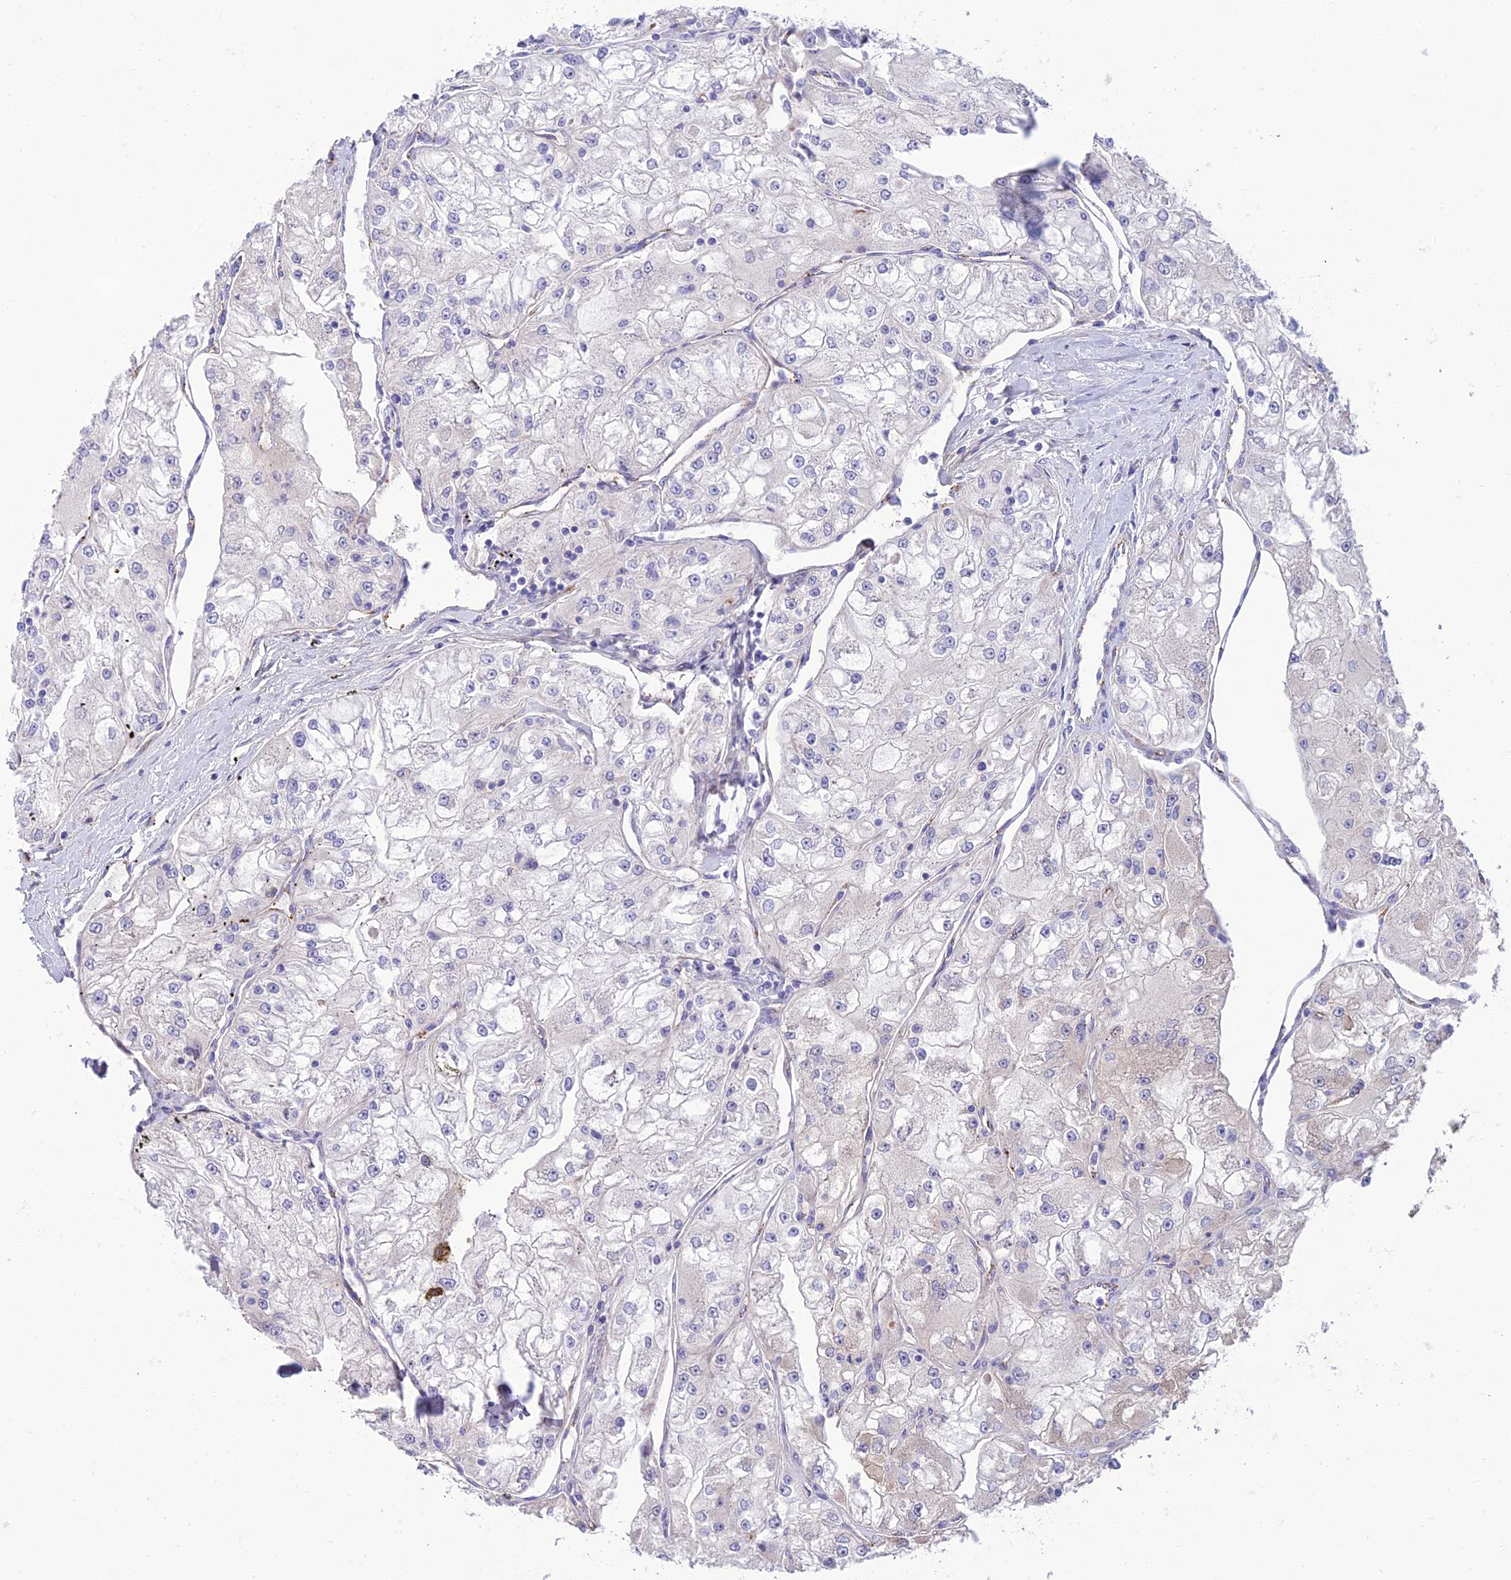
{"staining": {"intensity": "negative", "quantity": "none", "location": "none"}, "tissue": "renal cancer", "cell_type": "Tumor cells", "image_type": "cancer", "snomed": [{"axis": "morphology", "description": "Adenocarcinoma, NOS"}, {"axis": "topography", "description": "Kidney"}], "caption": "Tumor cells show no significant protein positivity in renal cancer (adenocarcinoma).", "gene": "SEL1L3", "patient": {"sex": "female", "age": 72}}